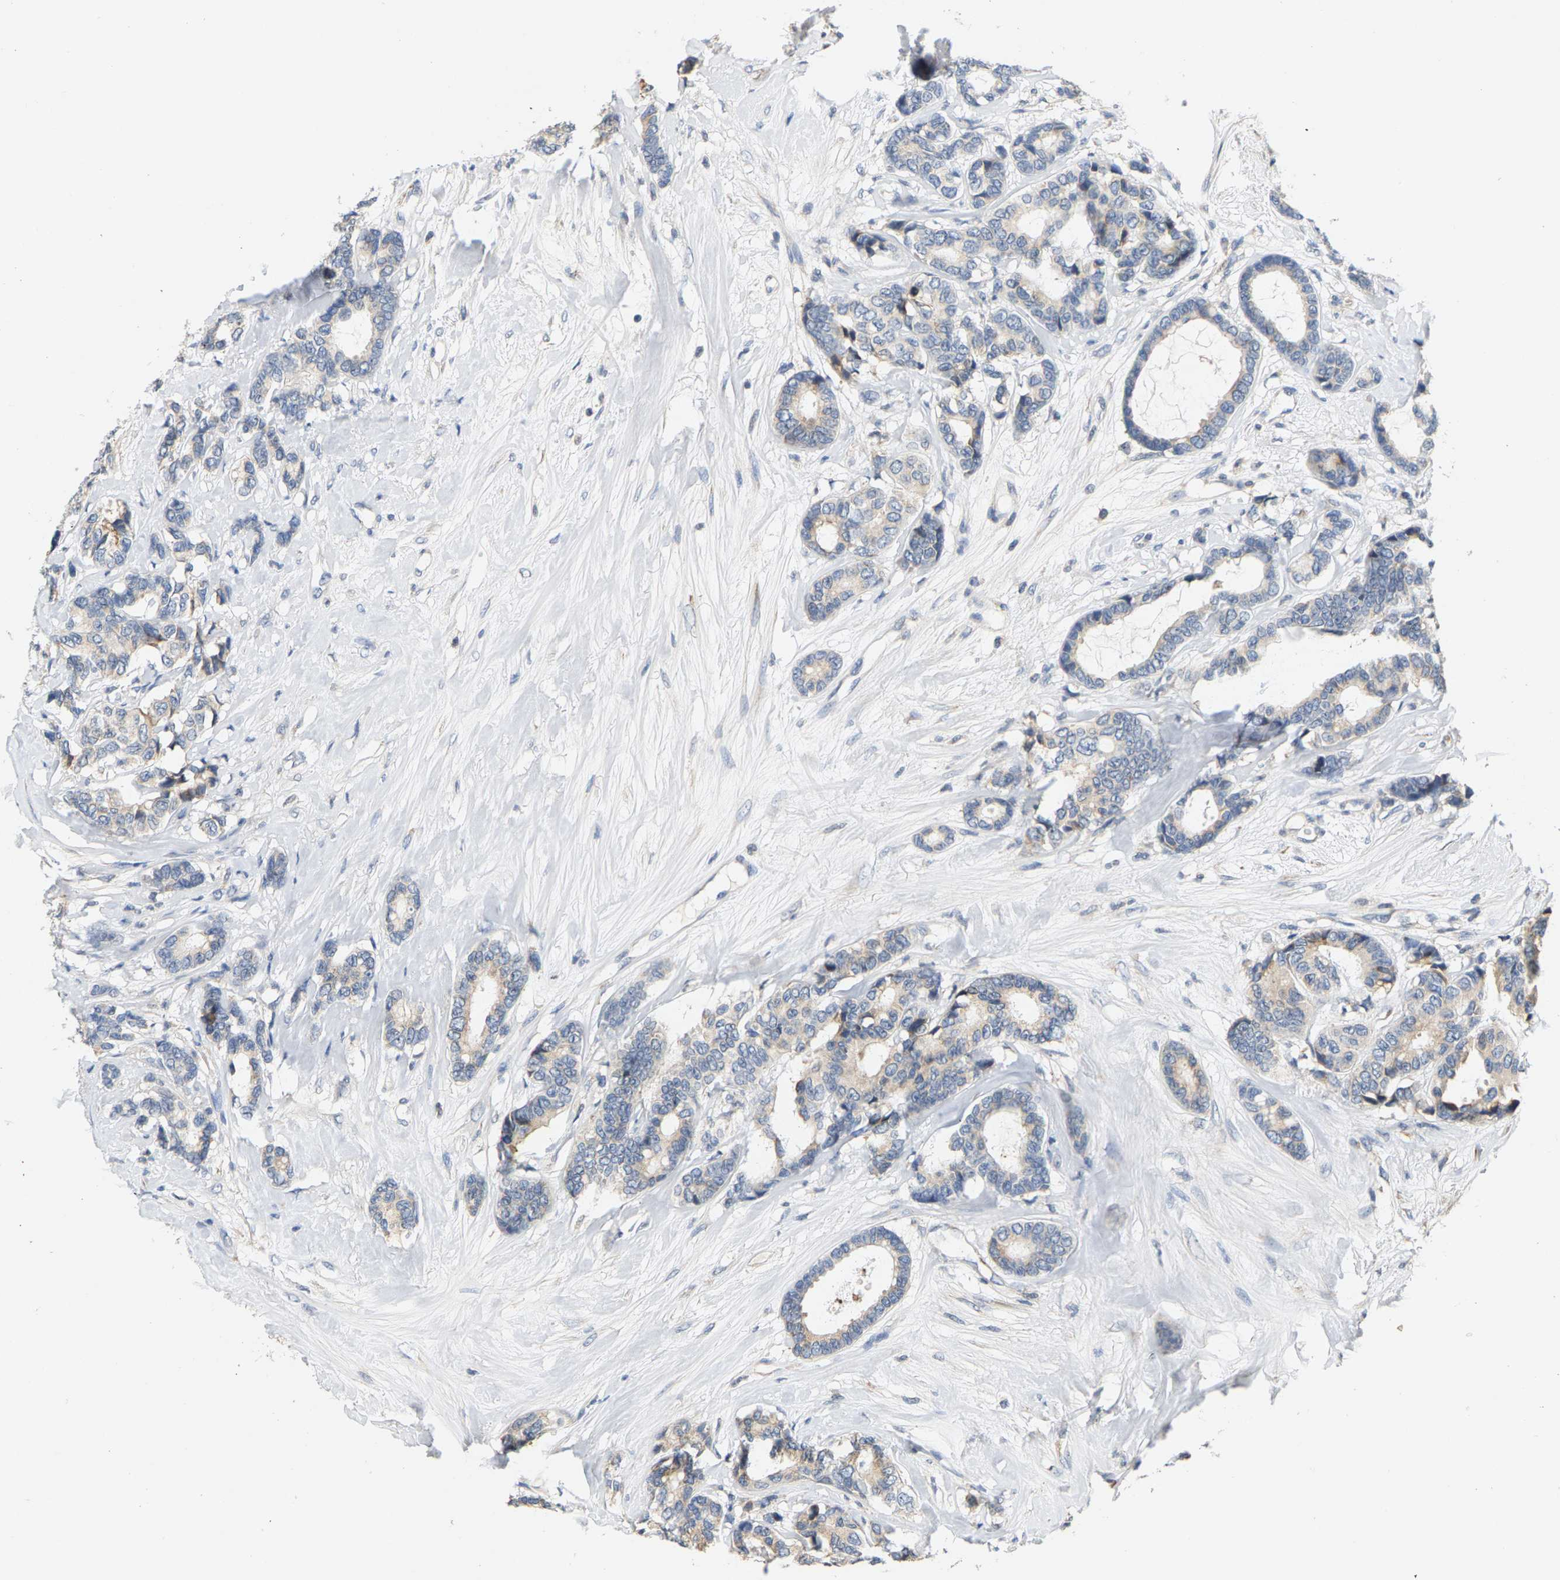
{"staining": {"intensity": "weak", "quantity": "<25%", "location": "cytoplasmic/membranous"}, "tissue": "breast cancer", "cell_type": "Tumor cells", "image_type": "cancer", "snomed": [{"axis": "morphology", "description": "Duct carcinoma"}, {"axis": "topography", "description": "Breast"}], "caption": "A micrograph of breast cancer stained for a protein displays no brown staining in tumor cells. (DAB immunohistochemistry, high magnification).", "gene": "CIDEC", "patient": {"sex": "female", "age": 87}}